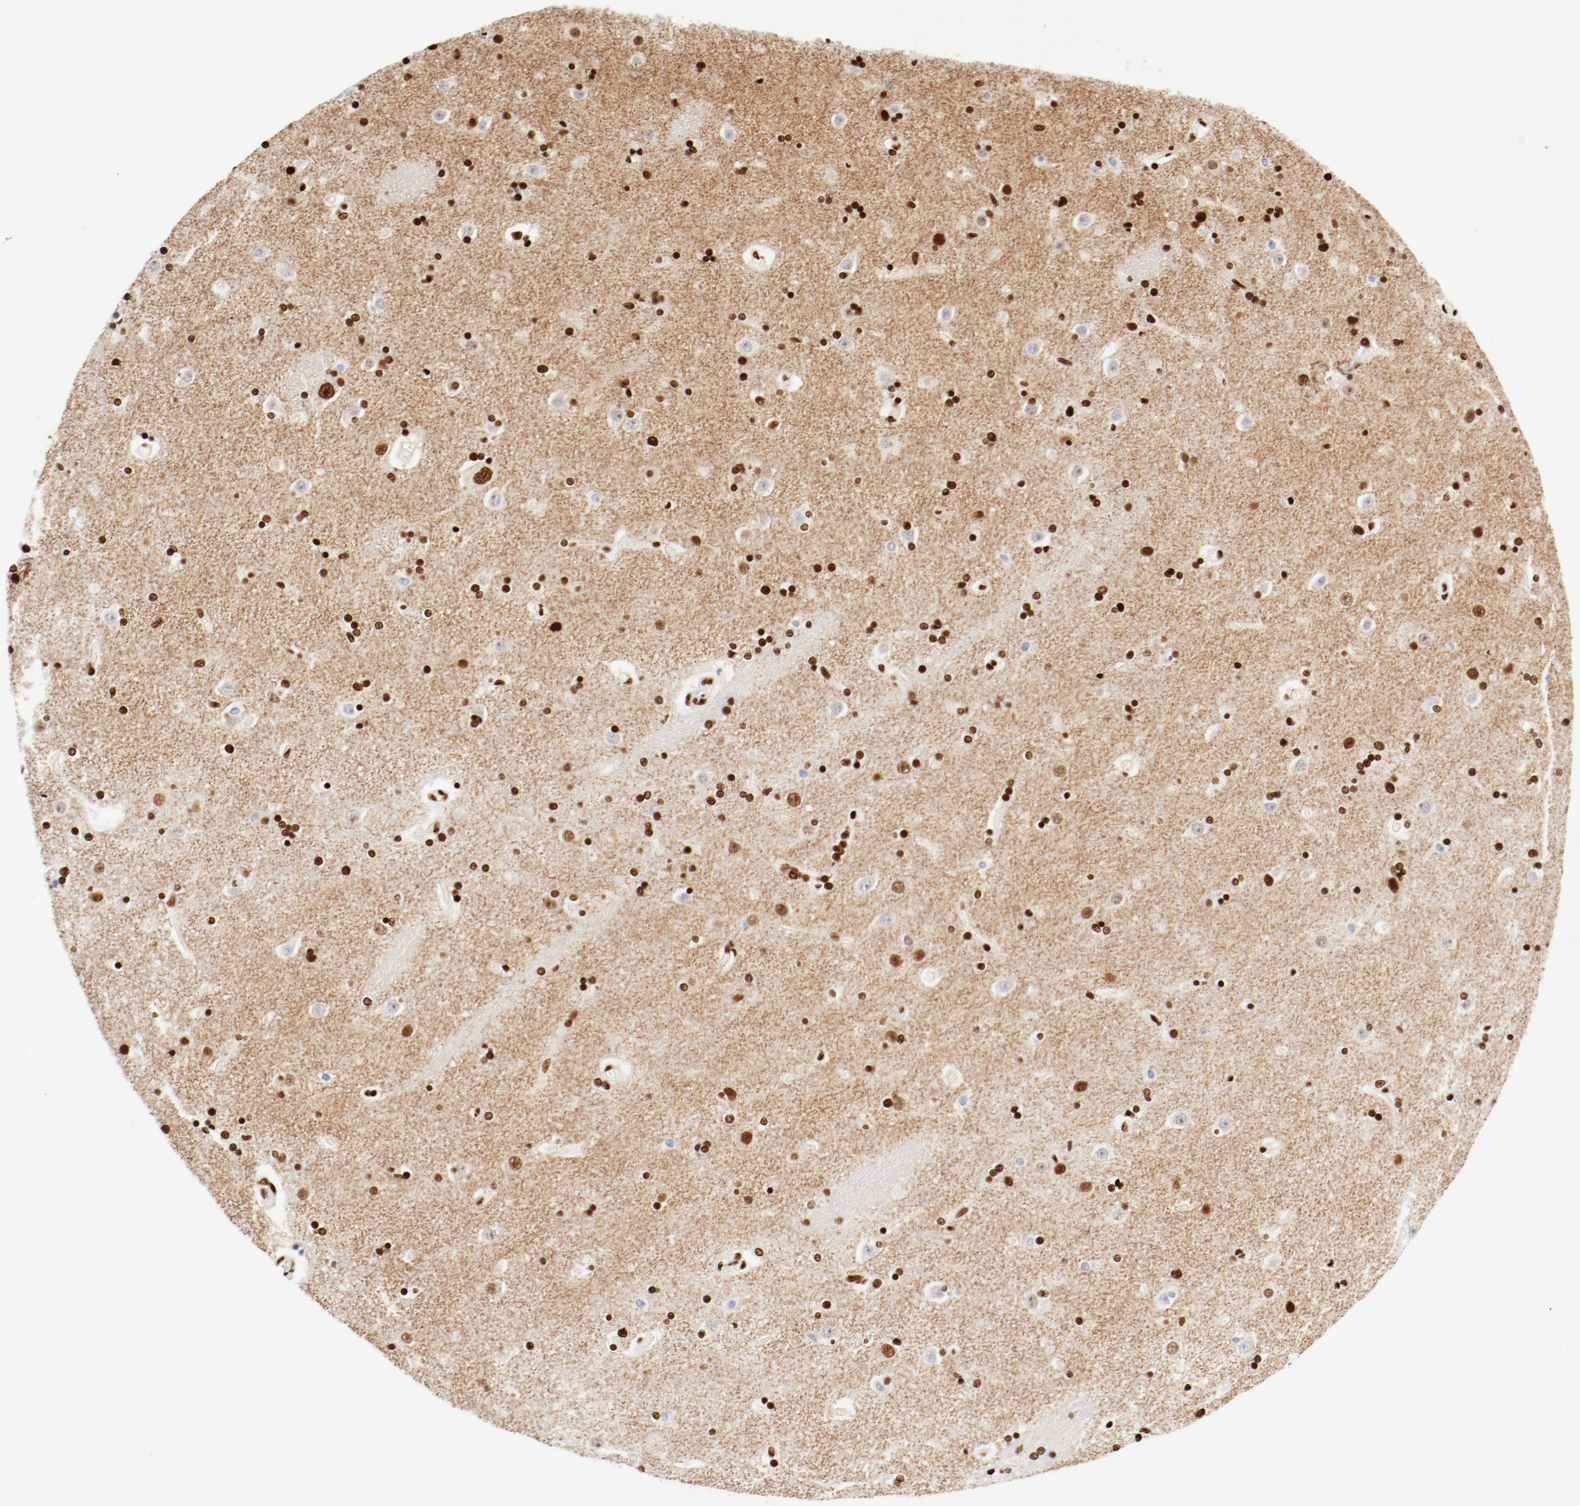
{"staining": {"intensity": "strong", "quantity": "25%-75%", "location": "nuclear"}, "tissue": "caudate", "cell_type": "Glial cells", "image_type": "normal", "snomed": [{"axis": "morphology", "description": "Normal tissue, NOS"}, {"axis": "topography", "description": "Lateral ventricle wall"}], "caption": "Caudate stained with a brown dye reveals strong nuclear positive positivity in approximately 25%-75% of glial cells.", "gene": "CTBP1", "patient": {"sex": "female", "age": 54}}